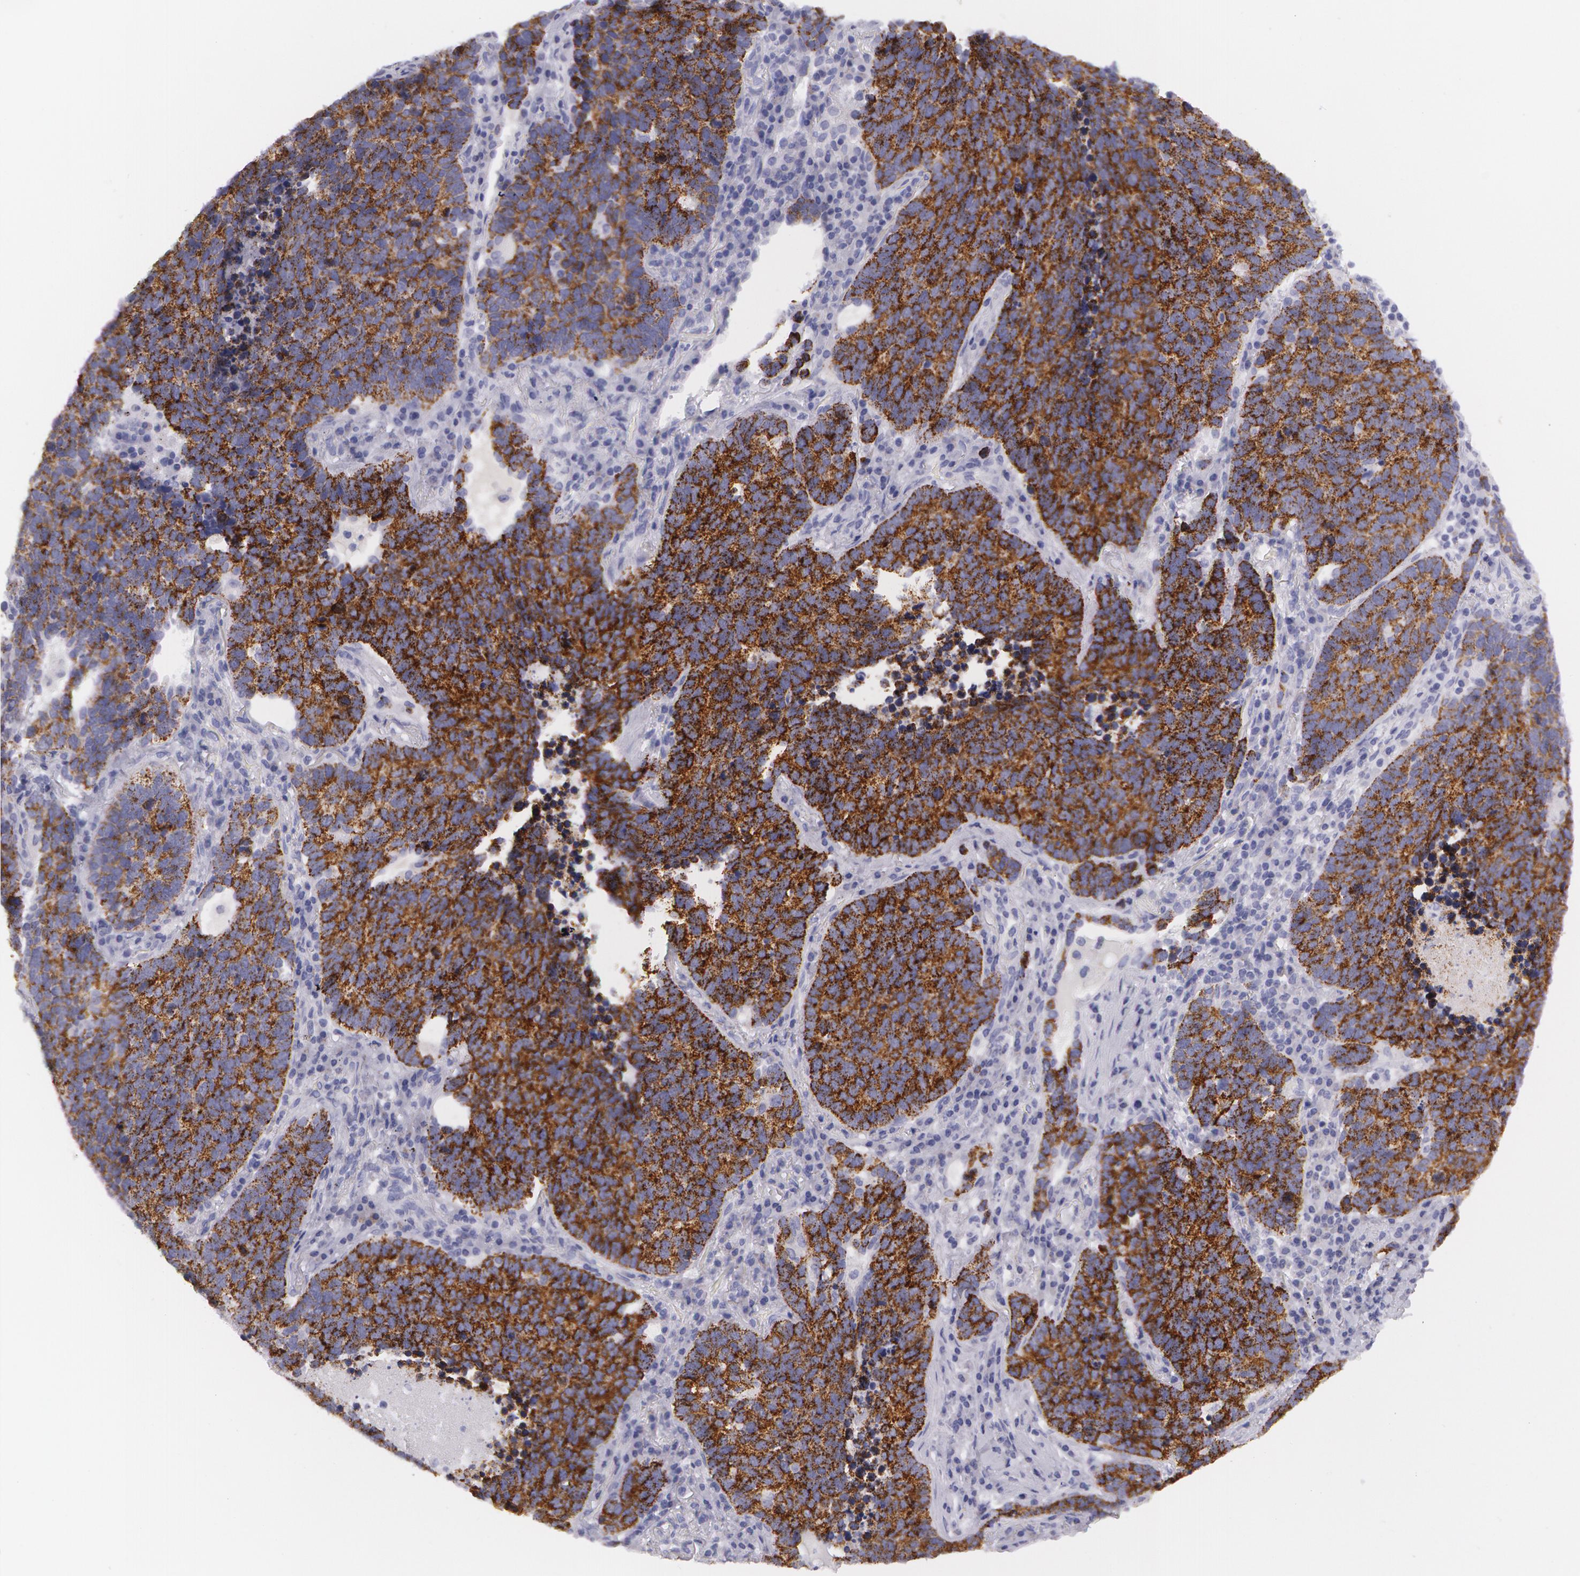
{"staining": {"intensity": "strong", "quantity": ">75%", "location": "cytoplasmic/membranous"}, "tissue": "lung cancer", "cell_type": "Tumor cells", "image_type": "cancer", "snomed": [{"axis": "morphology", "description": "Neoplasm, malignant, NOS"}, {"axis": "topography", "description": "Lung"}], "caption": "Lung neoplasm (malignant) tissue displays strong cytoplasmic/membranous staining in about >75% of tumor cells", "gene": "AMACR", "patient": {"sex": "female", "age": 75}}